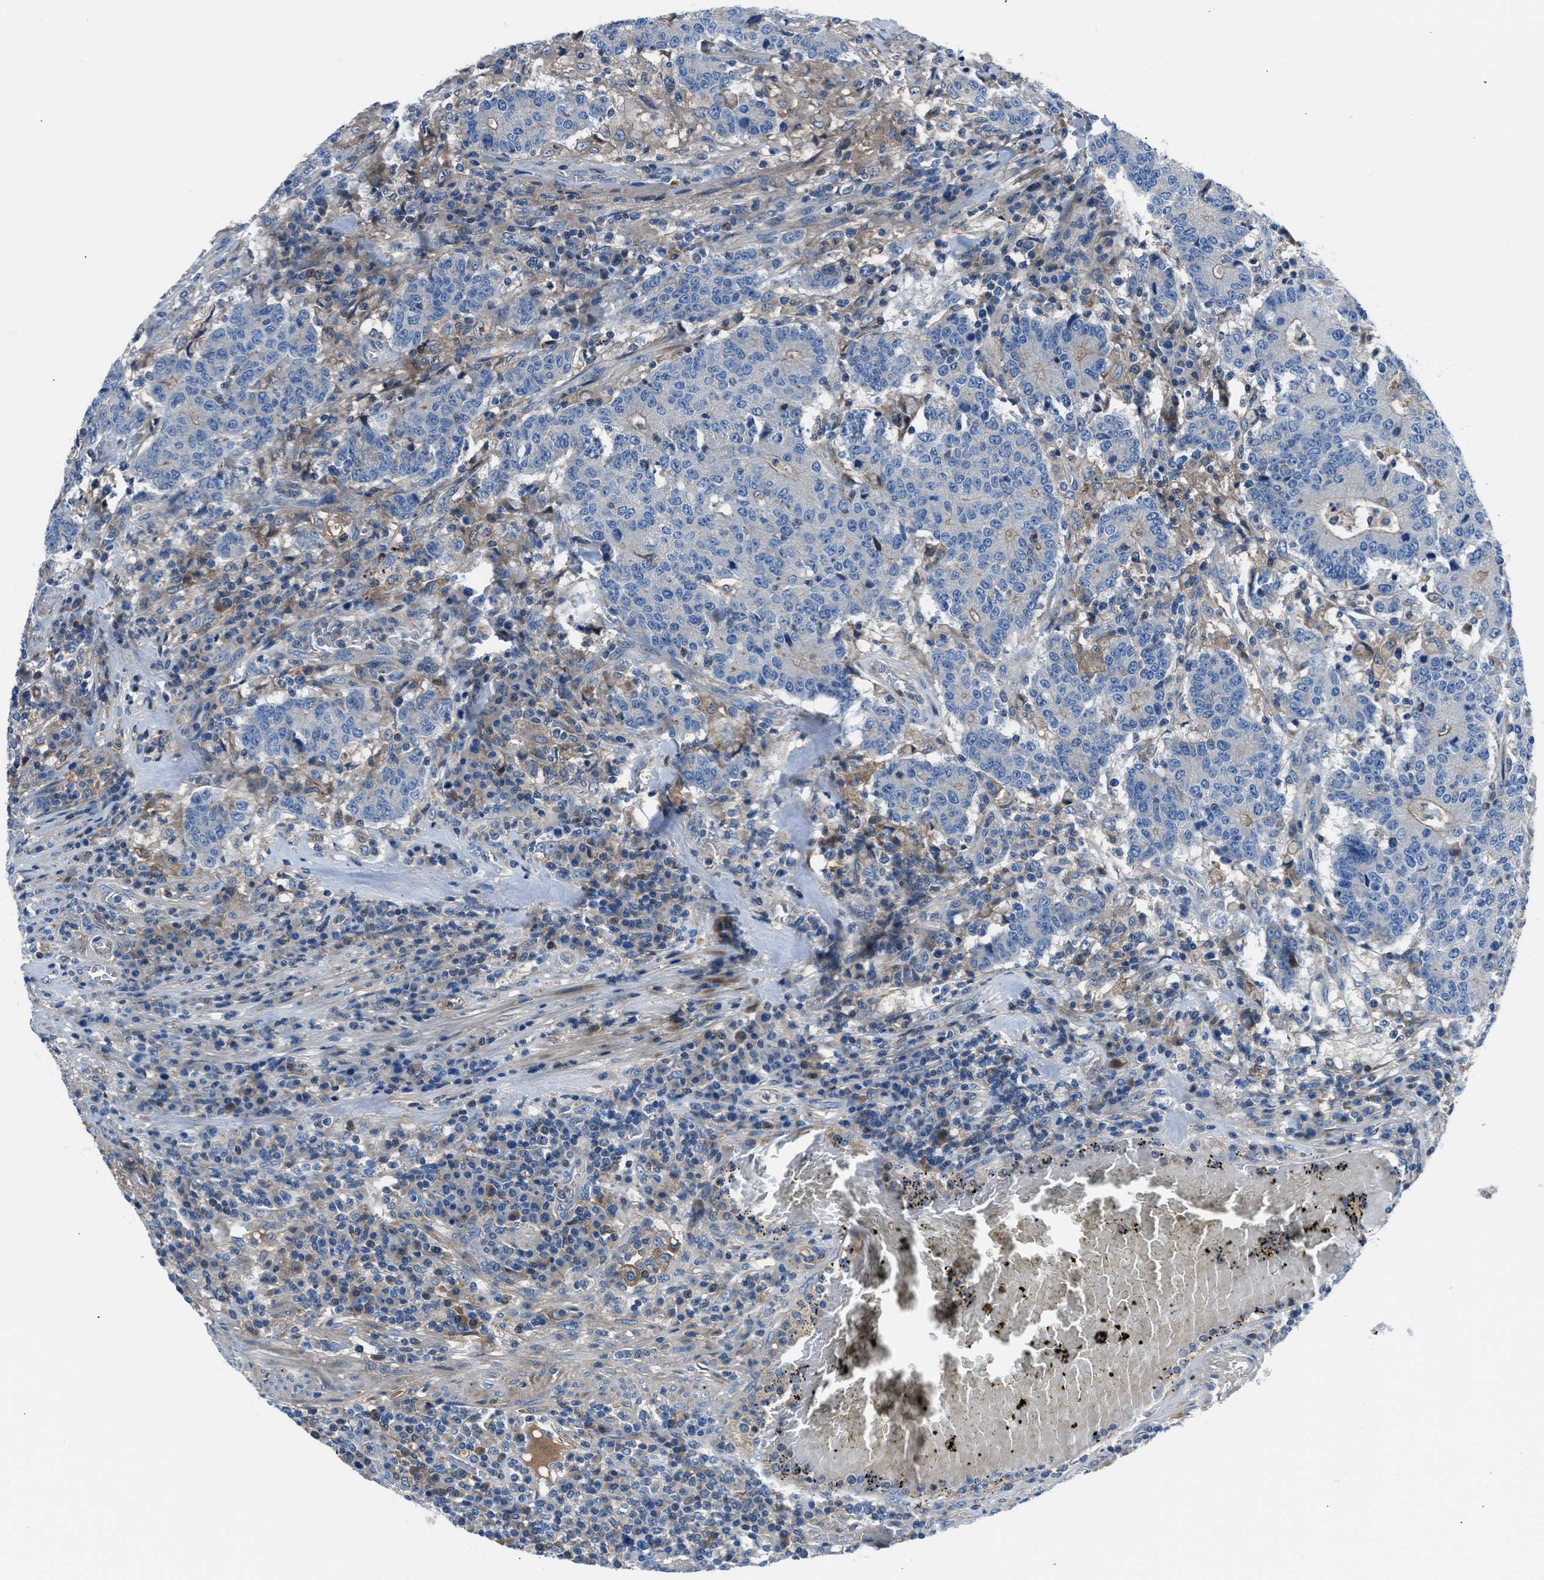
{"staining": {"intensity": "weak", "quantity": "<25%", "location": "cytoplasmic/membranous"}, "tissue": "colorectal cancer", "cell_type": "Tumor cells", "image_type": "cancer", "snomed": [{"axis": "morphology", "description": "Normal tissue, NOS"}, {"axis": "morphology", "description": "Adenocarcinoma, NOS"}, {"axis": "topography", "description": "Colon"}], "caption": "The image shows no staining of tumor cells in colorectal adenocarcinoma. The staining was performed using DAB (3,3'-diaminobenzidine) to visualize the protein expression in brown, while the nuclei were stained in blue with hematoxylin (Magnification: 20x).", "gene": "SLC38A6", "patient": {"sex": "female", "age": 75}}